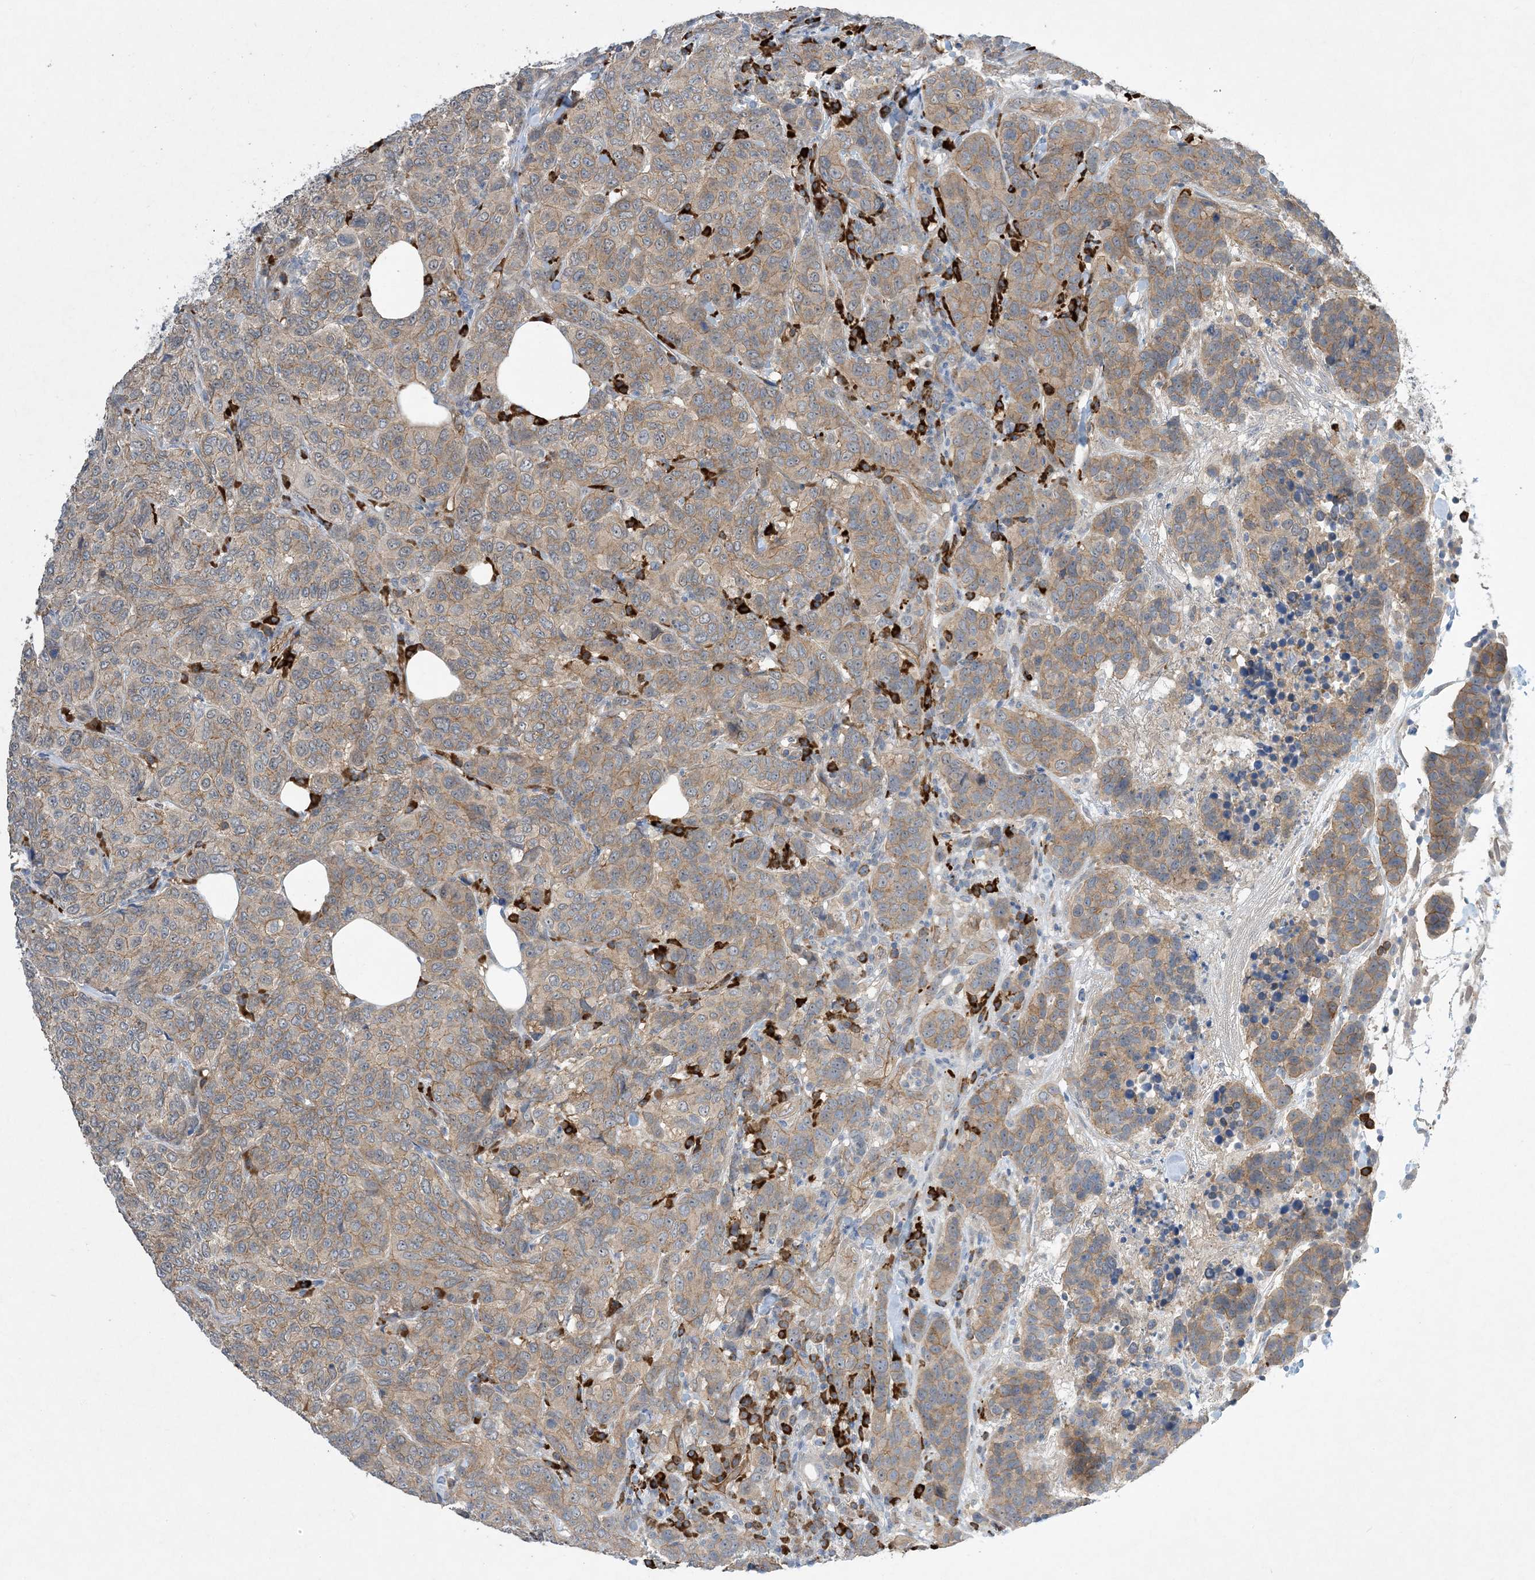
{"staining": {"intensity": "moderate", "quantity": ">75%", "location": "cytoplasmic/membranous"}, "tissue": "breast cancer", "cell_type": "Tumor cells", "image_type": "cancer", "snomed": [{"axis": "morphology", "description": "Duct carcinoma"}, {"axis": "topography", "description": "Breast"}], "caption": "Breast cancer (intraductal carcinoma) was stained to show a protein in brown. There is medium levels of moderate cytoplasmic/membranous staining in approximately >75% of tumor cells. The protein is shown in brown color, while the nuclei are stained blue.", "gene": "AOC1", "patient": {"sex": "female", "age": 55}}